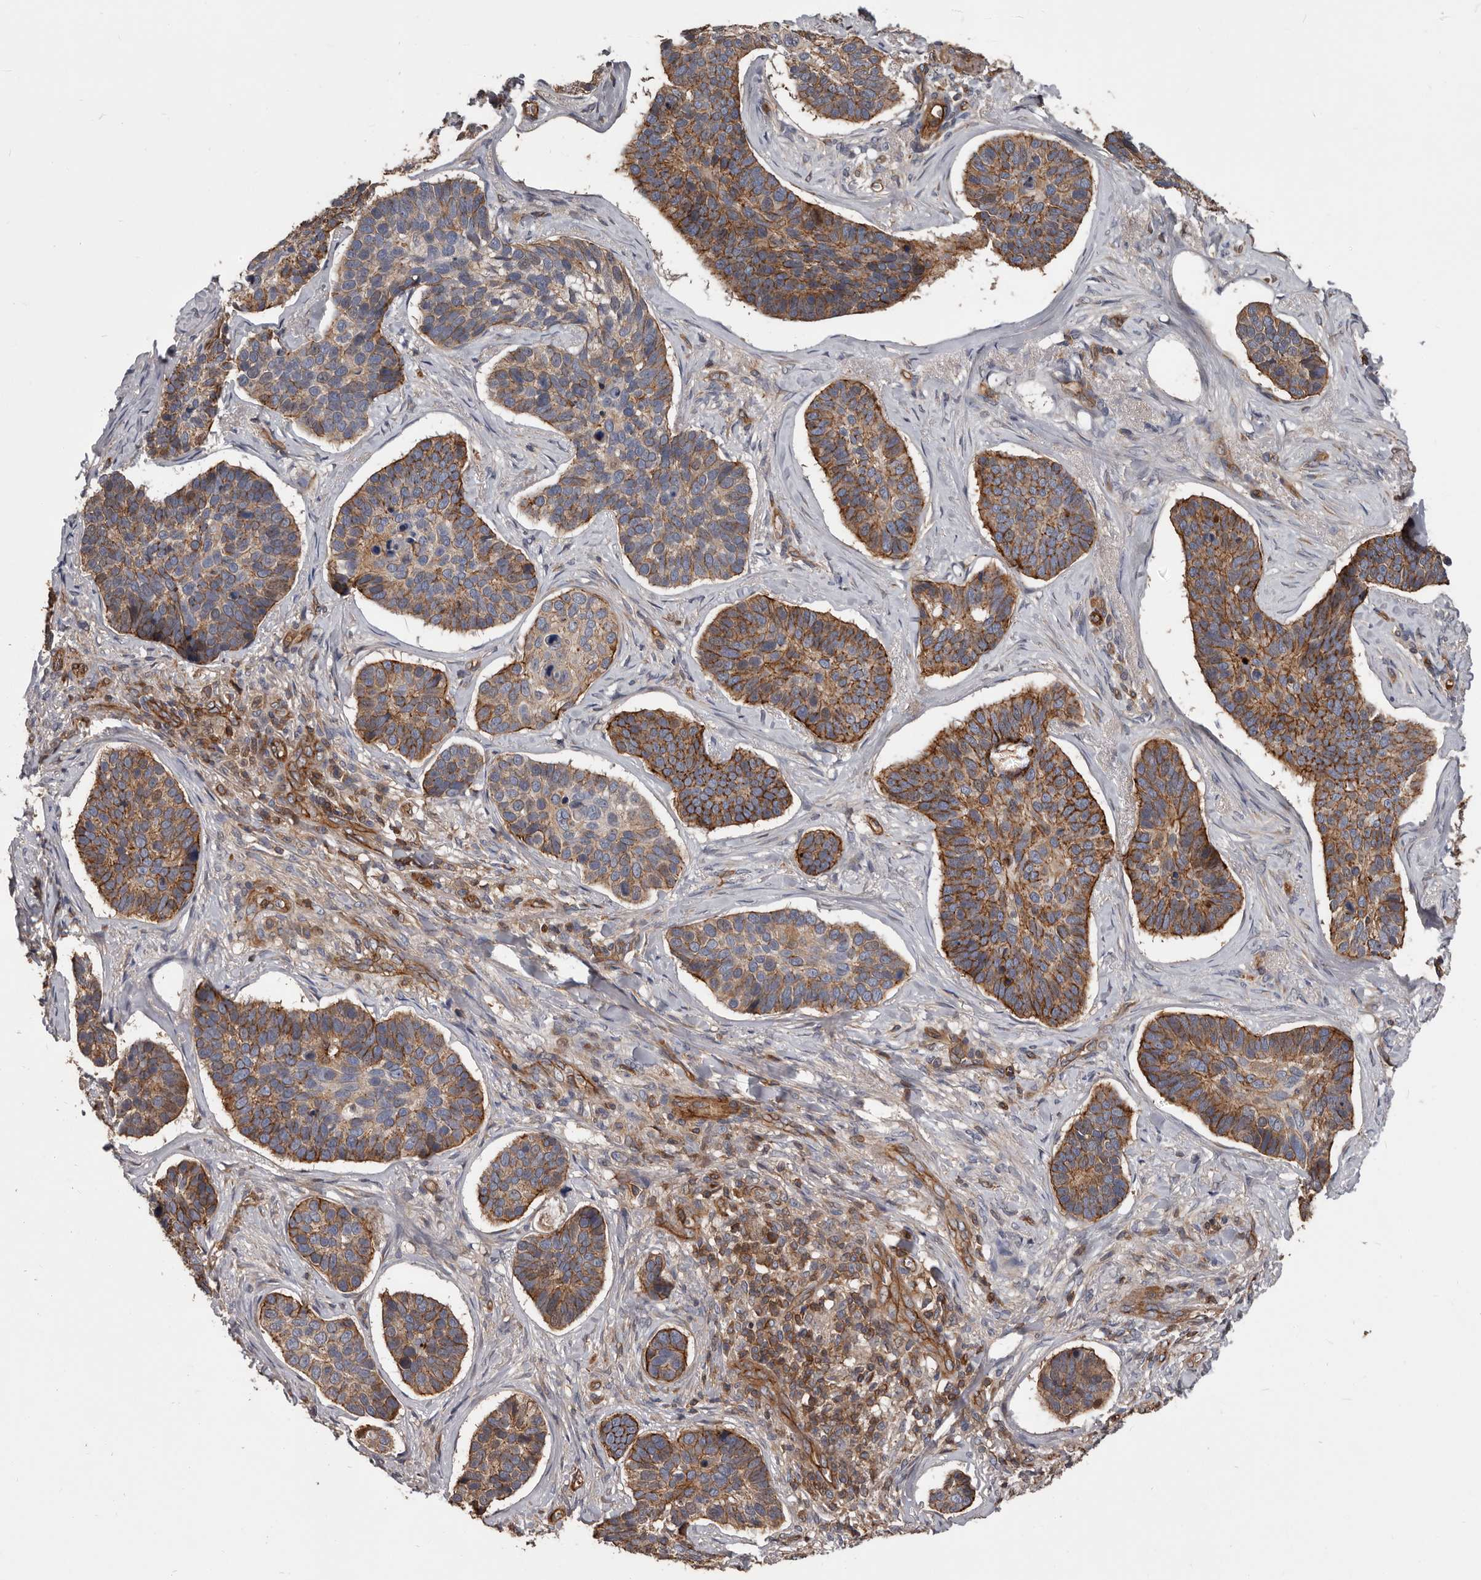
{"staining": {"intensity": "moderate", "quantity": ">75%", "location": "cytoplasmic/membranous"}, "tissue": "skin cancer", "cell_type": "Tumor cells", "image_type": "cancer", "snomed": [{"axis": "morphology", "description": "Basal cell carcinoma"}, {"axis": "topography", "description": "Skin"}], "caption": "Human basal cell carcinoma (skin) stained with a protein marker reveals moderate staining in tumor cells.", "gene": "PNRC2", "patient": {"sex": "male", "age": 62}}